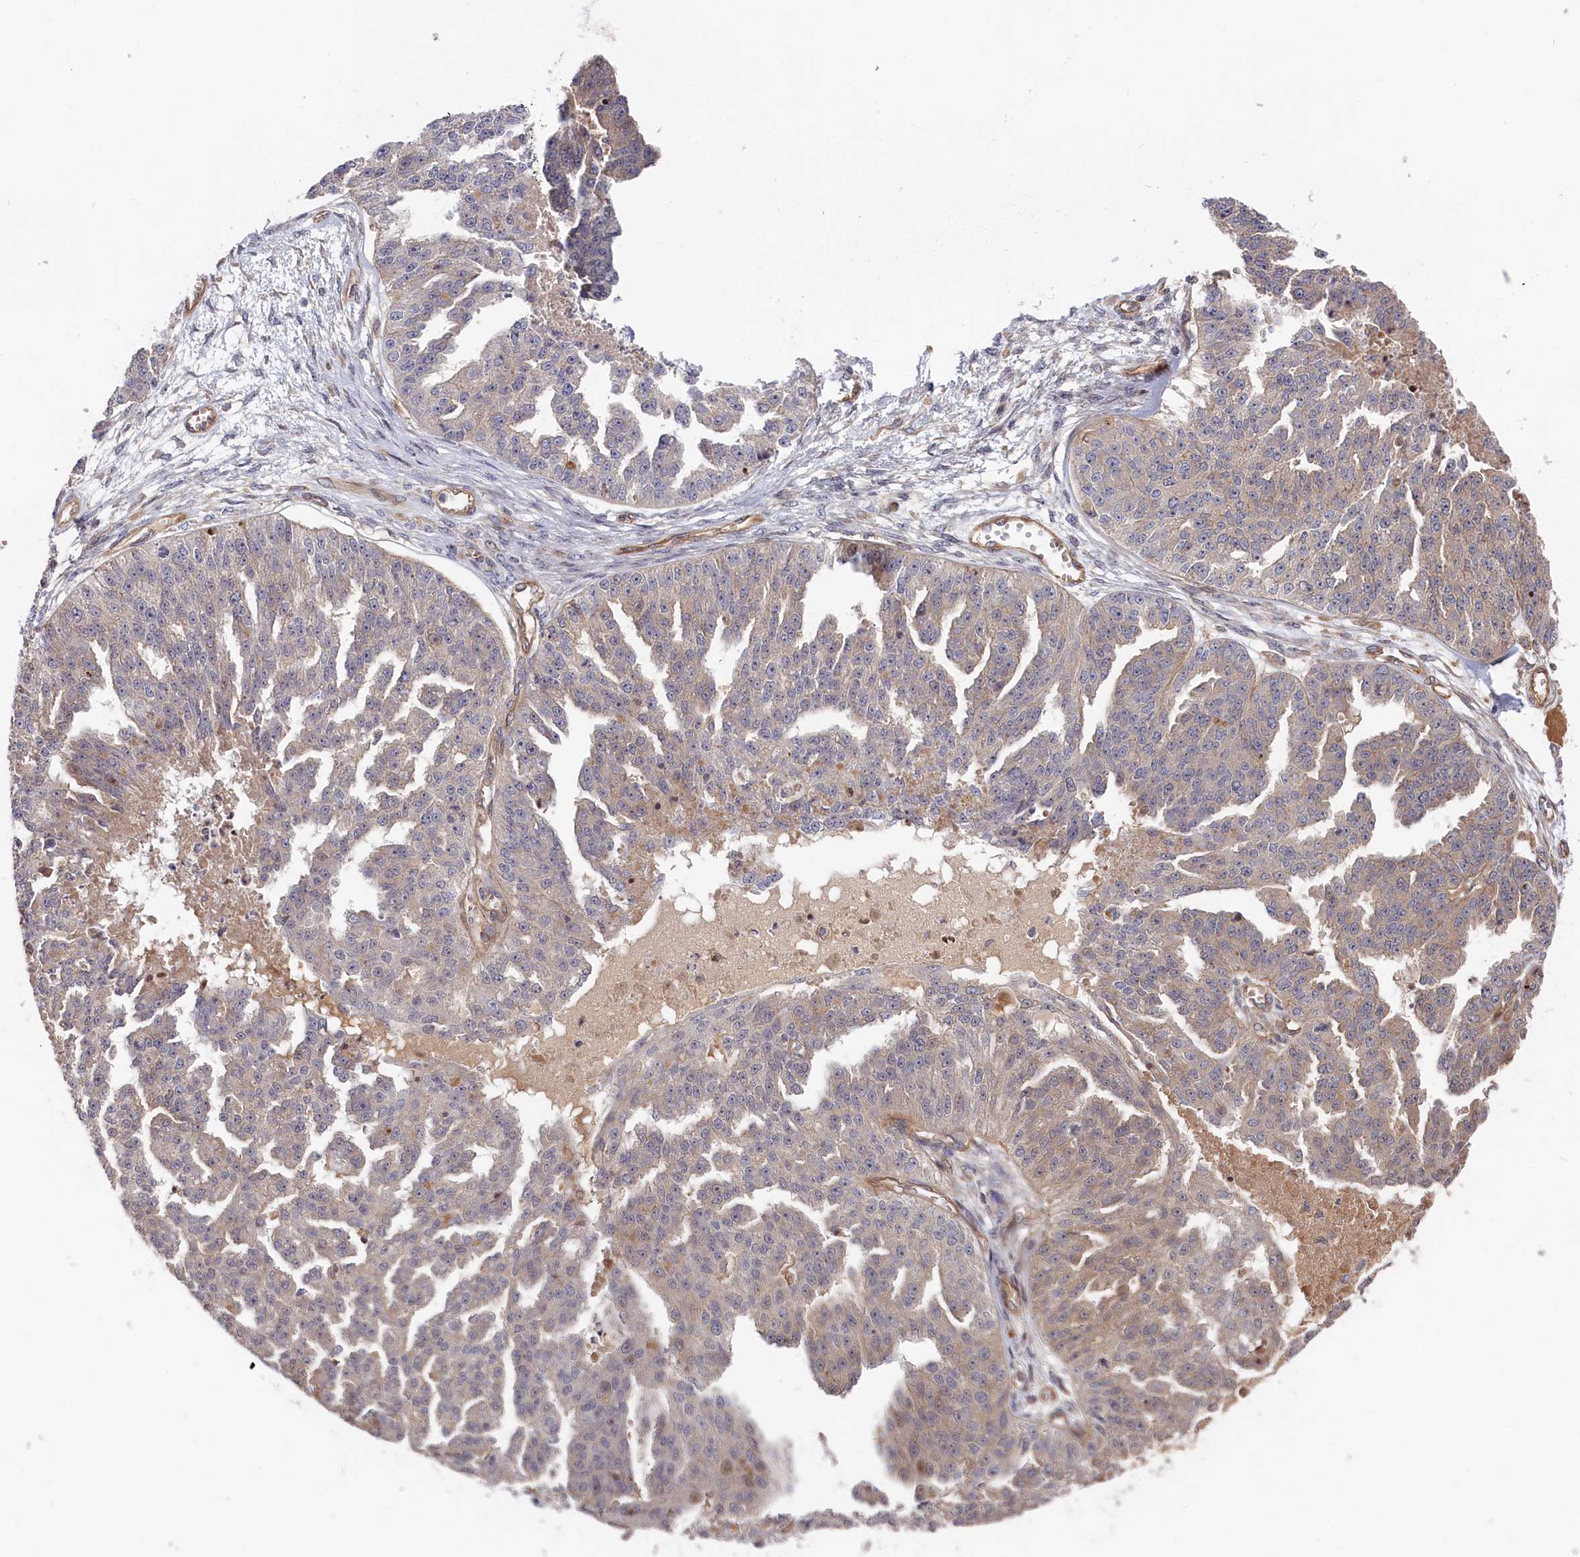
{"staining": {"intensity": "negative", "quantity": "none", "location": "none"}, "tissue": "ovarian cancer", "cell_type": "Tumor cells", "image_type": "cancer", "snomed": [{"axis": "morphology", "description": "Cystadenocarcinoma, serous, NOS"}, {"axis": "topography", "description": "Ovary"}], "caption": "Immunohistochemistry (IHC) of ovarian cancer (serous cystadenocarcinoma) displays no expression in tumor cells. (DAB IHC with hematoxylin counter stain).", "gene": "CEP44", "patient": {"sex": "female", "age": 58}}